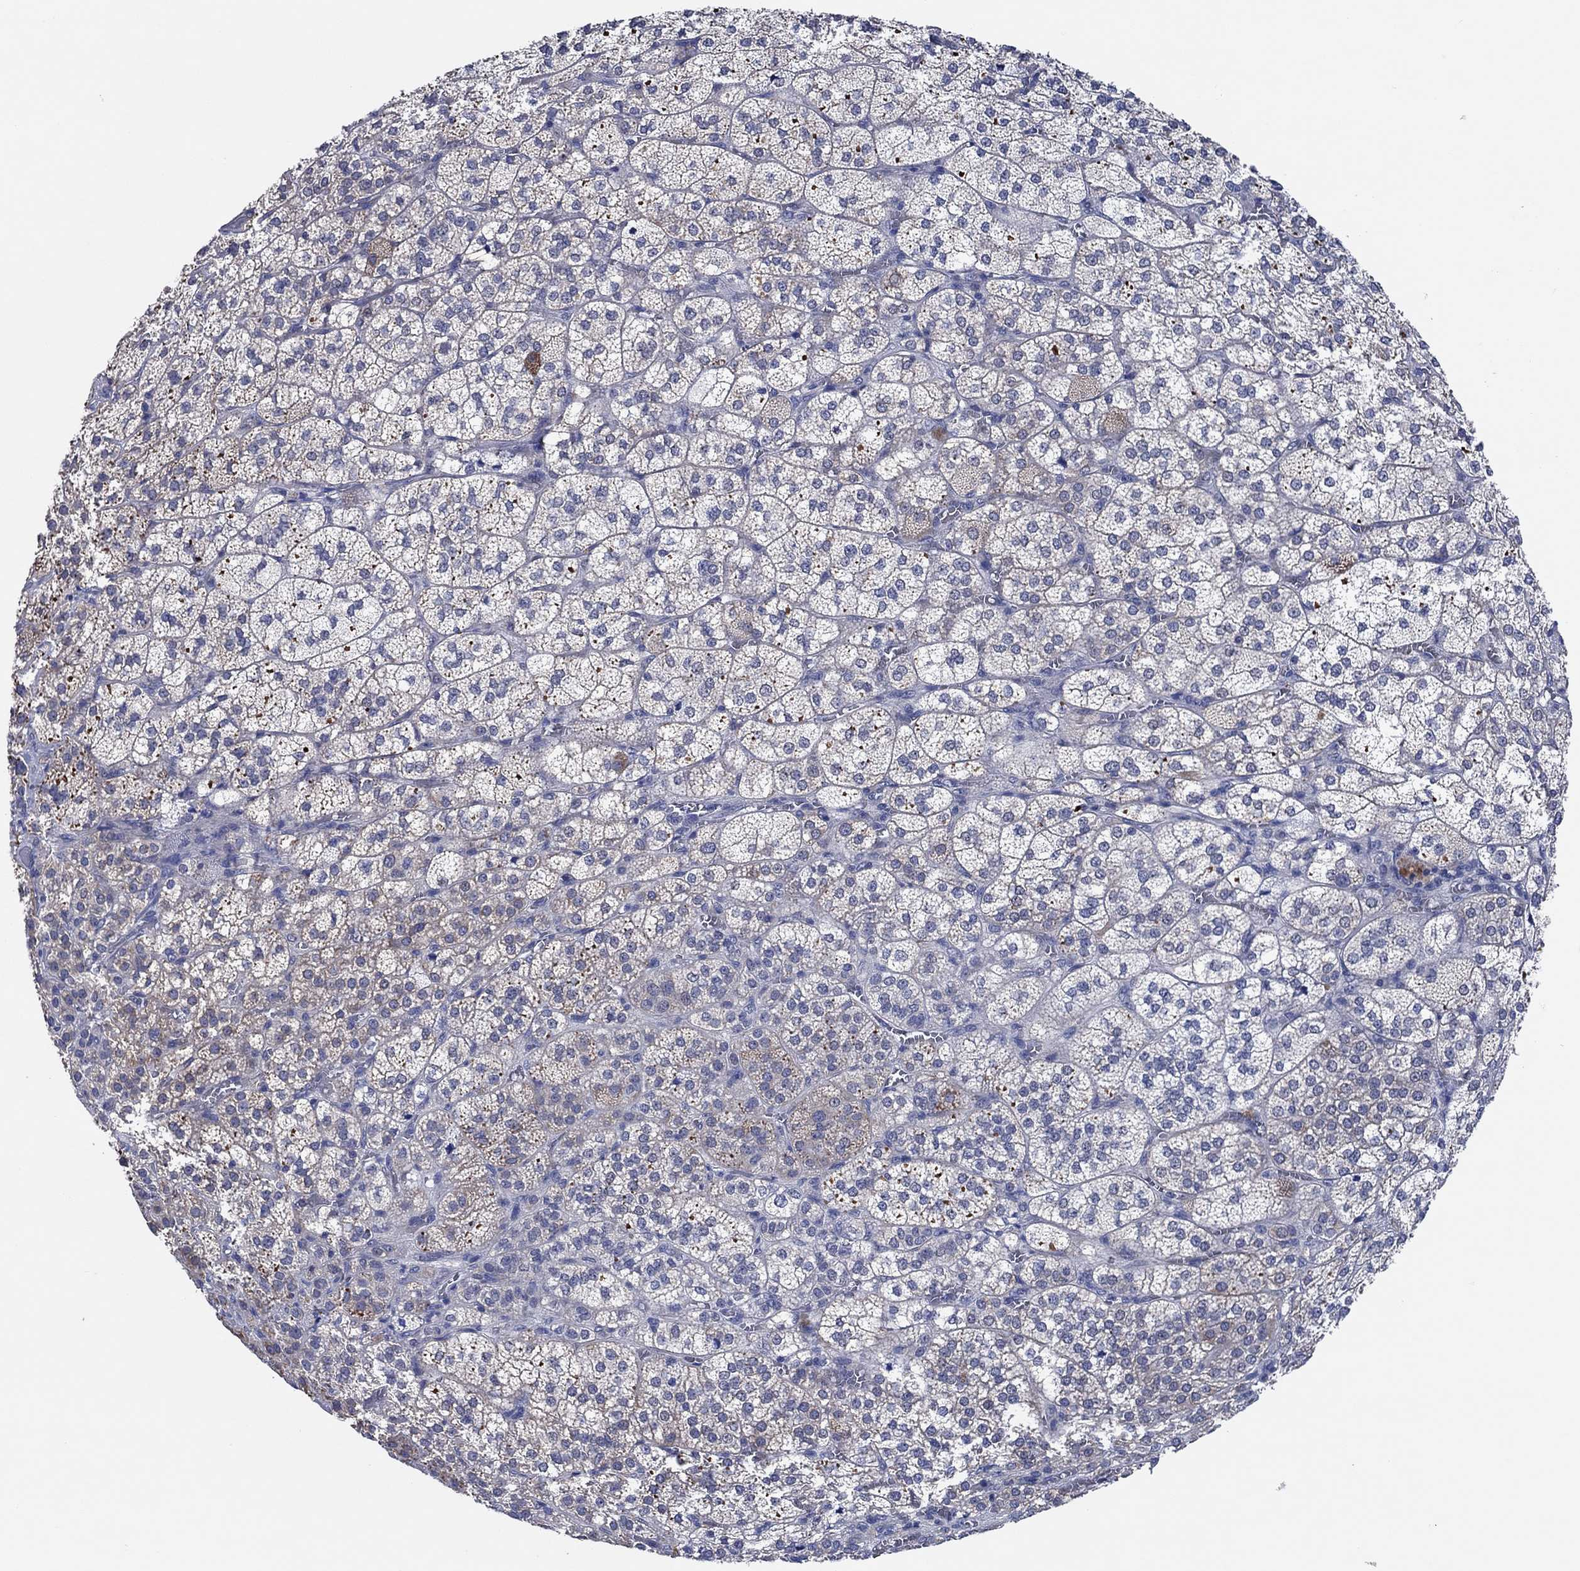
{"staining": {"intensity": "strong", "quantity": "<25%", "location": "cytoplasmic/membranous"}, "tissue": "adrenal gland", "cell_type": "Glandular cells", "image_type": "normal", "snomed": [{"axis": "morphology", "description": "Normal tissue, NOS"}, {"axis": "topography", "description": "Adrenal gland"}], "caption": "A micrograph of human adrenal gland stained for a protein shows strong cytoplasmic/membranous brown staining in glandular cells. Using DAB (3,3'-diaminobenzidine) (brown) and hematoxylin (blue) stains, captured at high magnification using brightfield microscopy.", "gene": "PRRT3", "patient": {"sex": "female", "age": 60}}